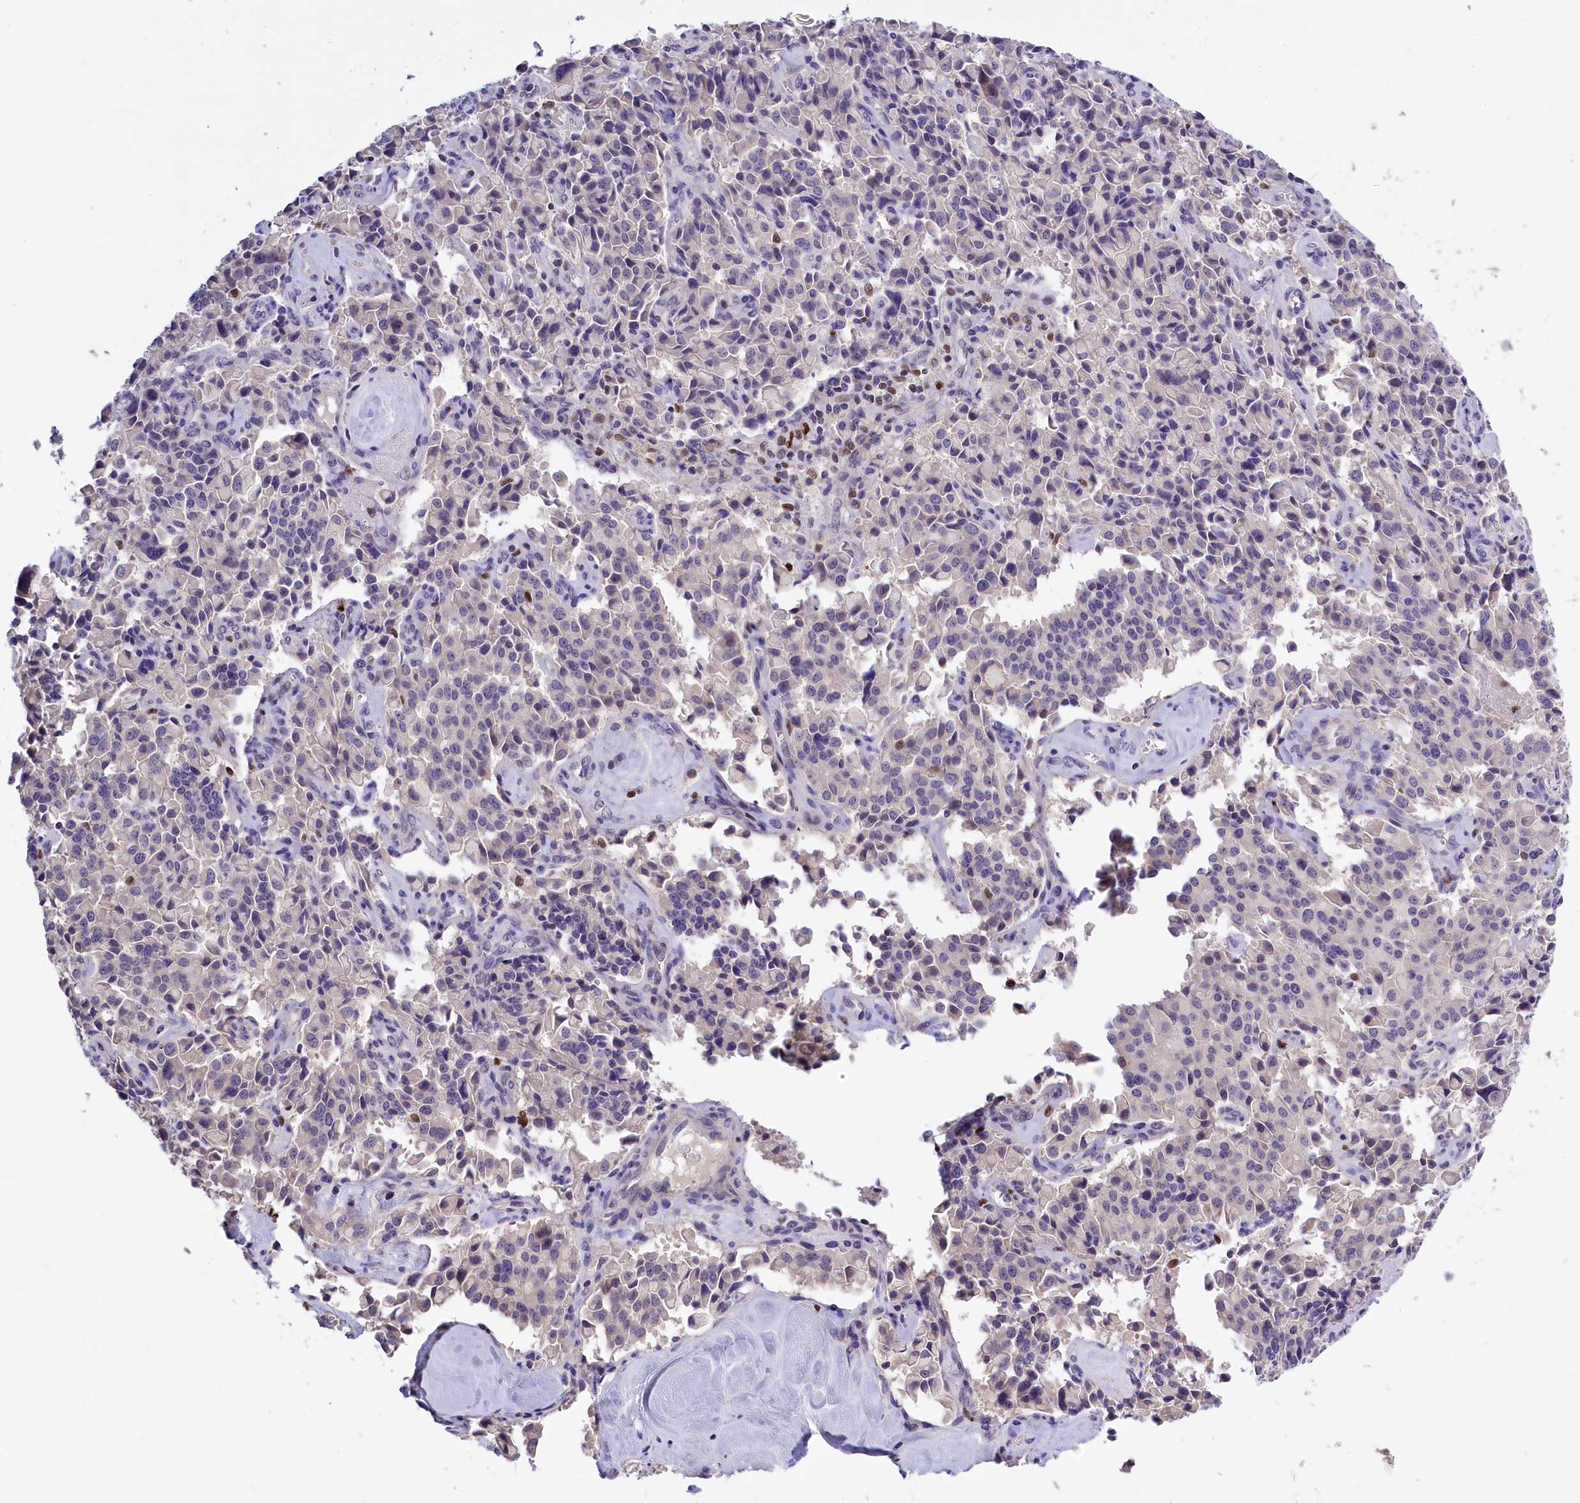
{"staining": {"intensity": "negative", "quantity": "none", "location": "none"}, "tissue": "pancreatic cancer", "cell_type": "Tumor cells", "image_type": "cancer", "snomed": [{"axis": "morphology", "description": "Adenocarcinoma, NOS"}, {"axis": "topography", "description": "Pancreas"}], "caption": "Protein analysis of pancreatic cancer reveals no significant staining in tumor cells.", "gene": "BTBD9", "patient": {"sex": "male", "age": 65}}